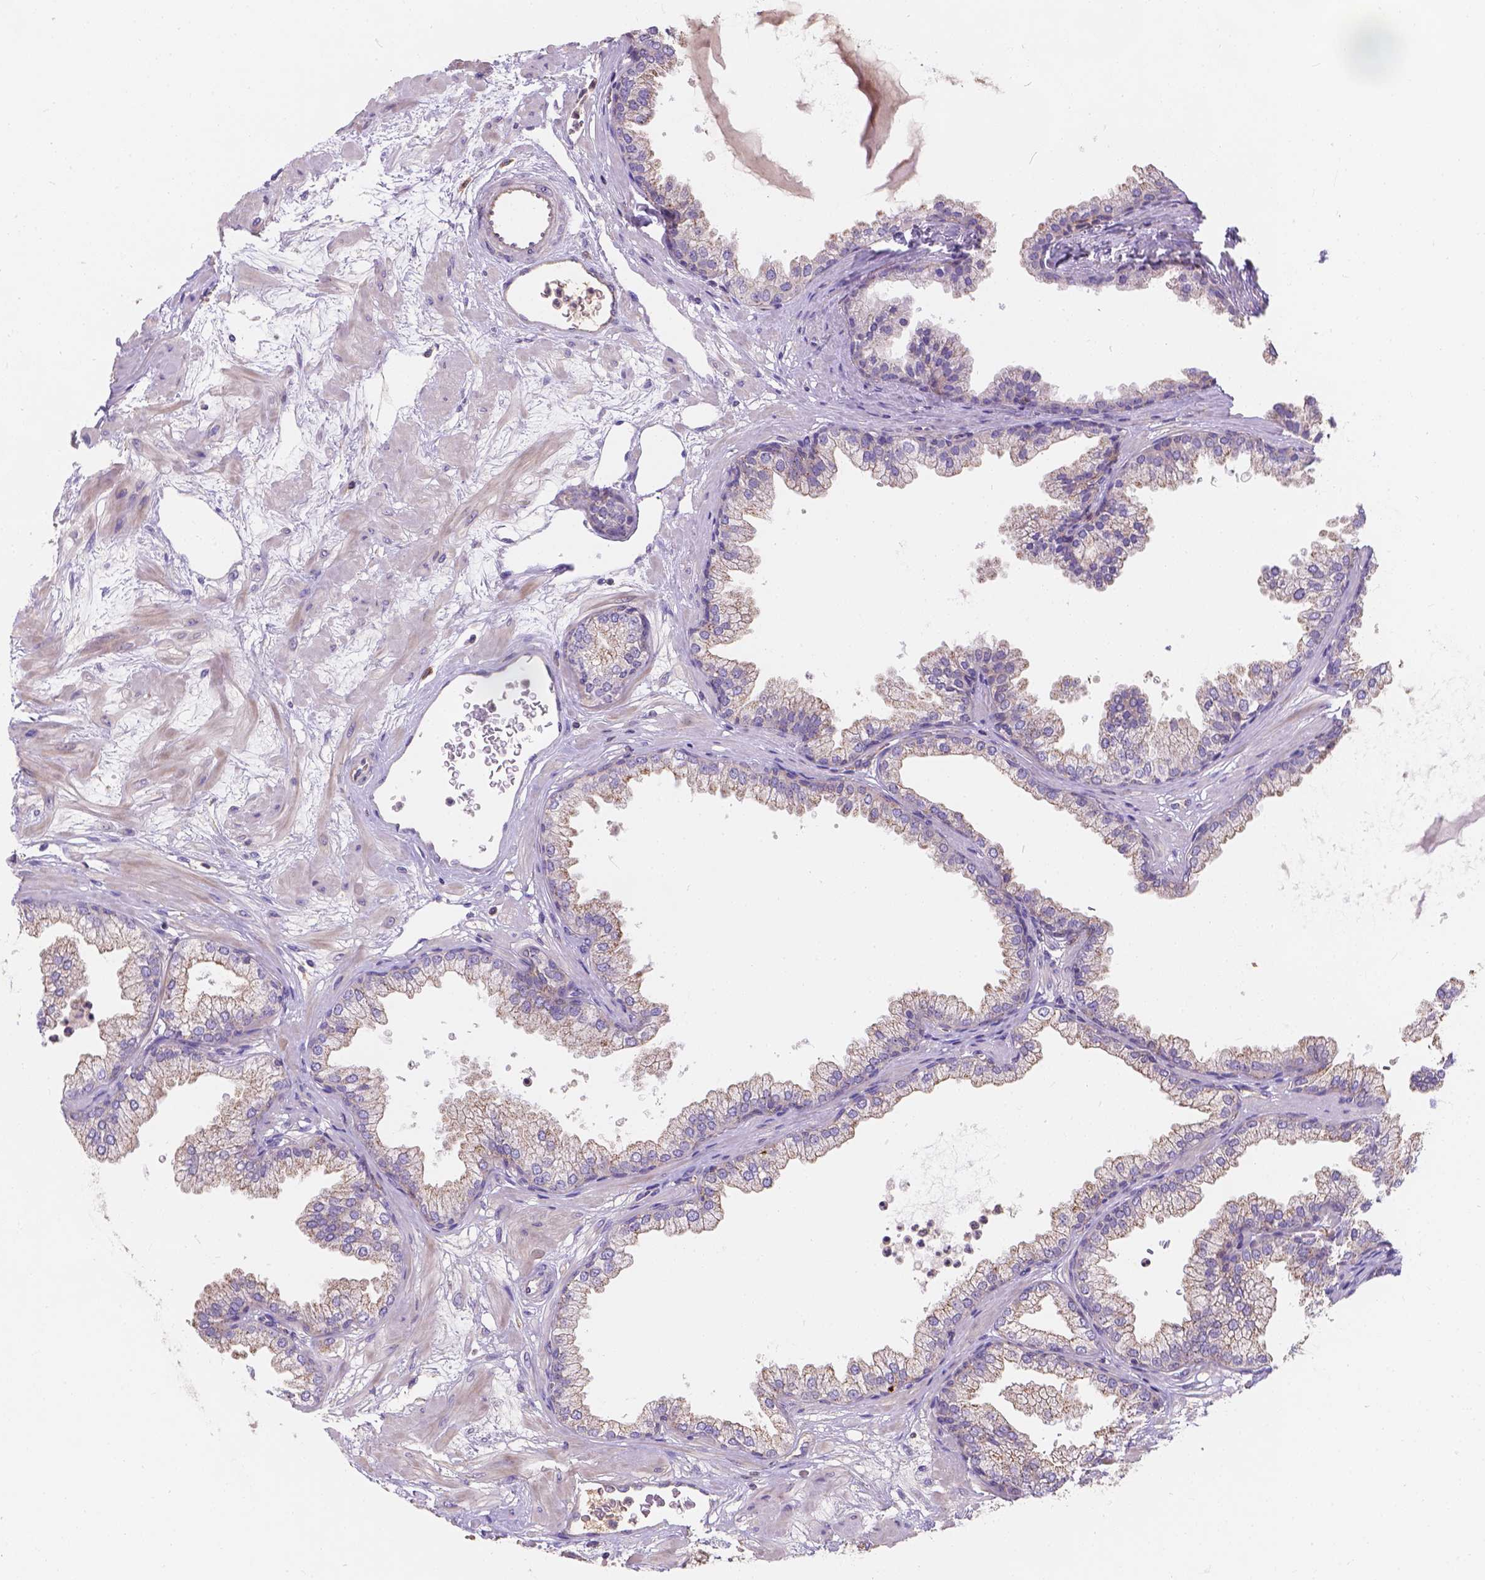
{"staining": {"intensity": "moderate", "quantity": ">75%", "location": "cytoplasmic/membranous"}, "tissue": "prostate", "cell_type": "Glandular cells", "image_type": "normal", "snomed": [{"axis": "morphology", "description": "Normal tissue, NOS"}, {"axis": "topography", "description": "Prostate"}], "caption": "Immunohistochemical staining of benign prostate exhibits >75% levels of moderate cytoplasmic/membranous protein positivity in approximately >75% of glandular cells.", "gene": "CDK10", "patient": {"sex": "male", "age": 37}}